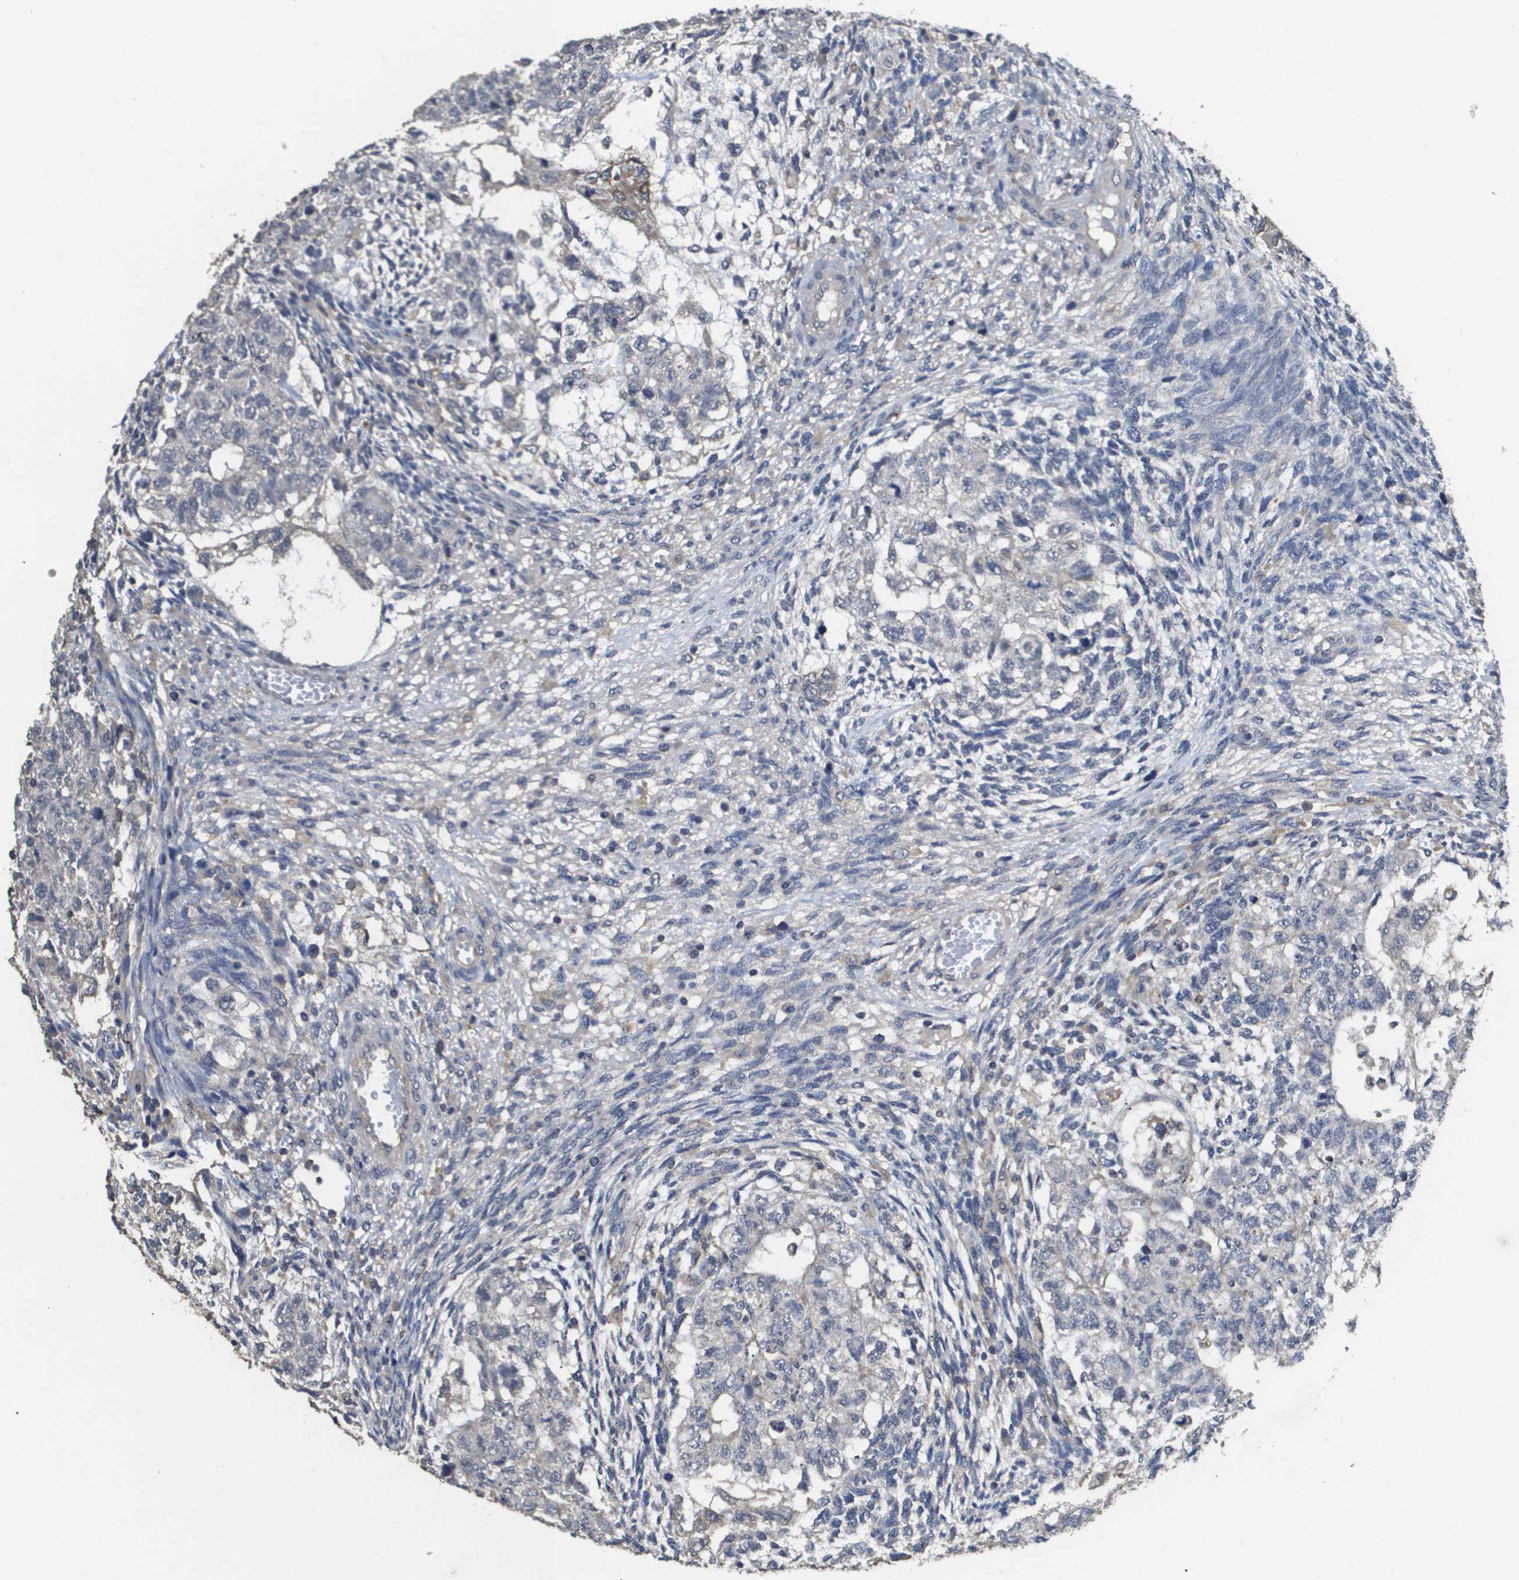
{"staining": {"intensity": "negative", "quantity": "none", "location": "none"}, "tissue": "testis cancer", "cell_type": "Tumor cells", "image_type": "cancer", "snomed": [{"axis": "morphology", "description": "Normal tissue, NOS"}, {"axis": "morphology", "description": "Carcinoma, Embryonal, NOS"}, {"axis": "topography", "description": "Testis"}], "caption": "Immunohistochemistry (IHC) image of neoplastic tissue: testis embryonal carcinoma stained with DAB shows no significant protein staining in tumor cells.", "gene": "RAB27B", "patient": {"sex": "male", "age": 36}}